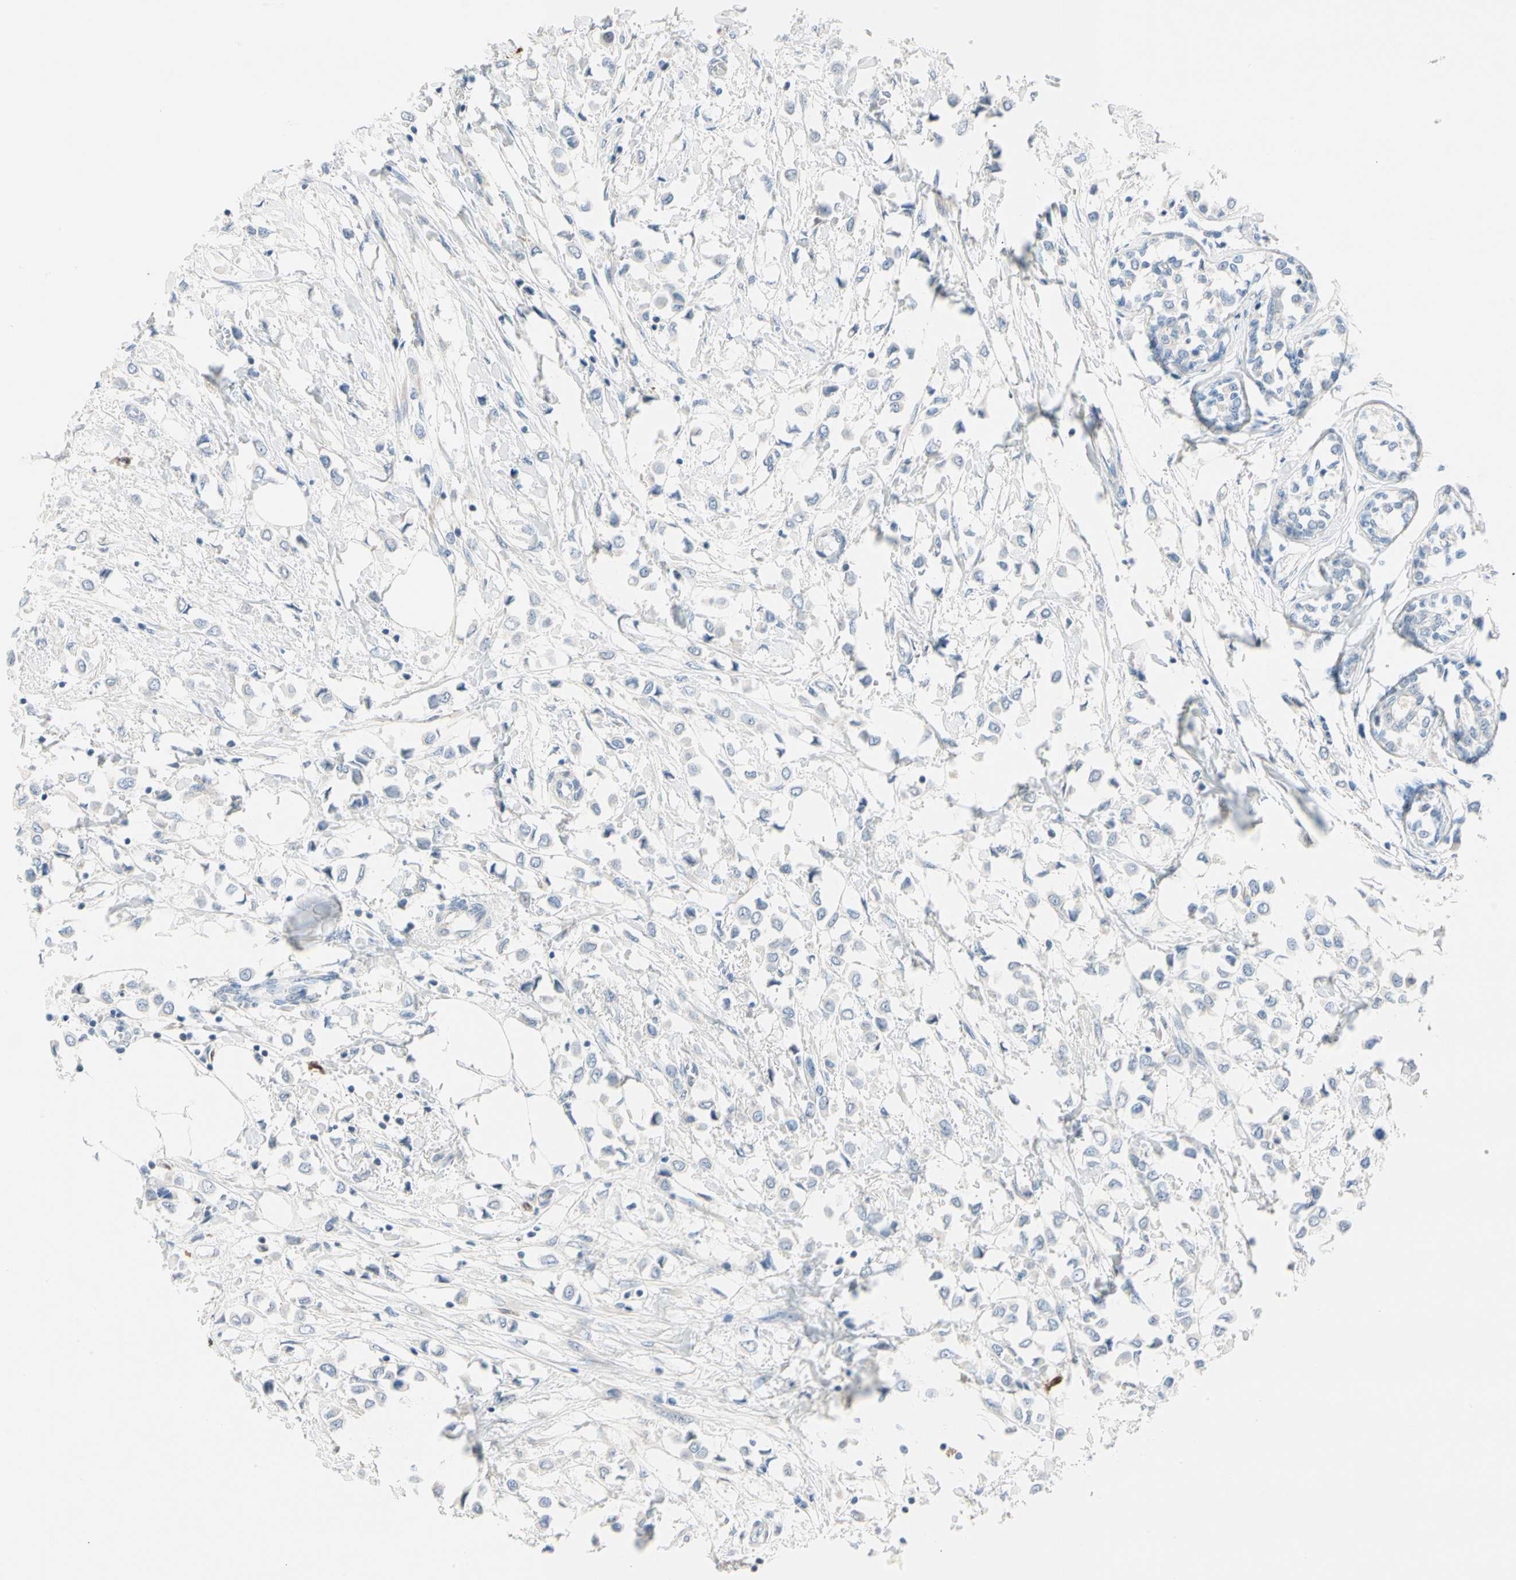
{"staining": {"intensity": "negative", "quantity": "none", "location": "none"}, "tissue": "breast cancer", "cell_type": "Tumor cells", "image_type": "cancer", "snomed": [{"axis": "morphology", "description": "Lobular carcinoma"}, {"axis": "topography", "description": "Breast"}], "caption": "This is an immunohistochemistry (IHC) micrograph of human breast cancer. There is no positivity in tumor cells.", "gene": "TRAF5", "patient": {"sex": "female", "age": 51}}